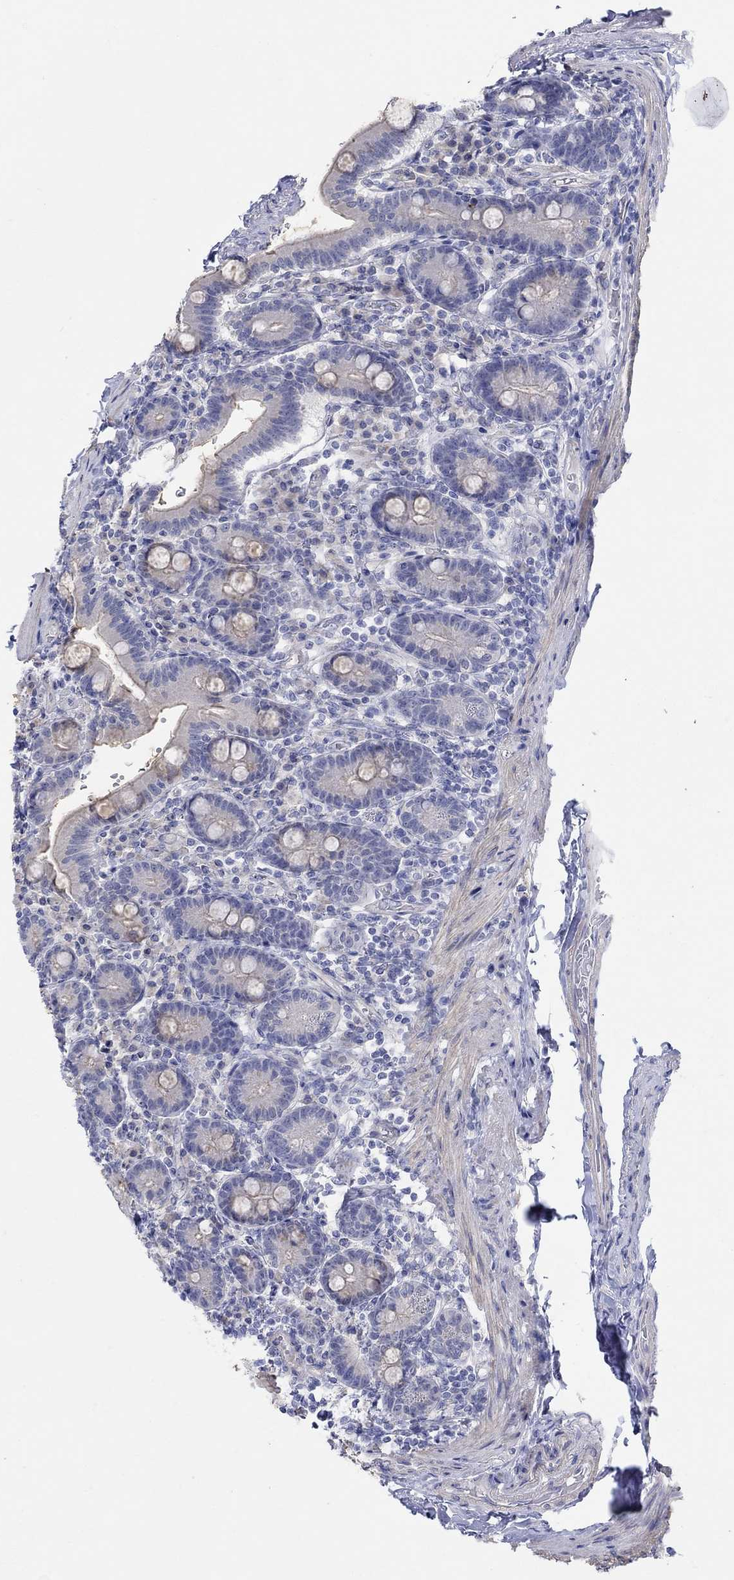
{"staining": {"intensity": "negative", "quantity": "none", "location": "none"}, "tissue": "small intestine", "cell_type": "Glandular cells", "image_type": "normal", "snomed": [{"axis": "morphology", "description": "Normal tissue, NOS"}, {"axis": "topography", "description": "Small intestine"}], "caption": "Image shows no protein expression in glandular cells of normal small intestine. Nuclei are stained in blue.", "gene": "KRT222", "patient": {"sex": "male", "age": 66}}